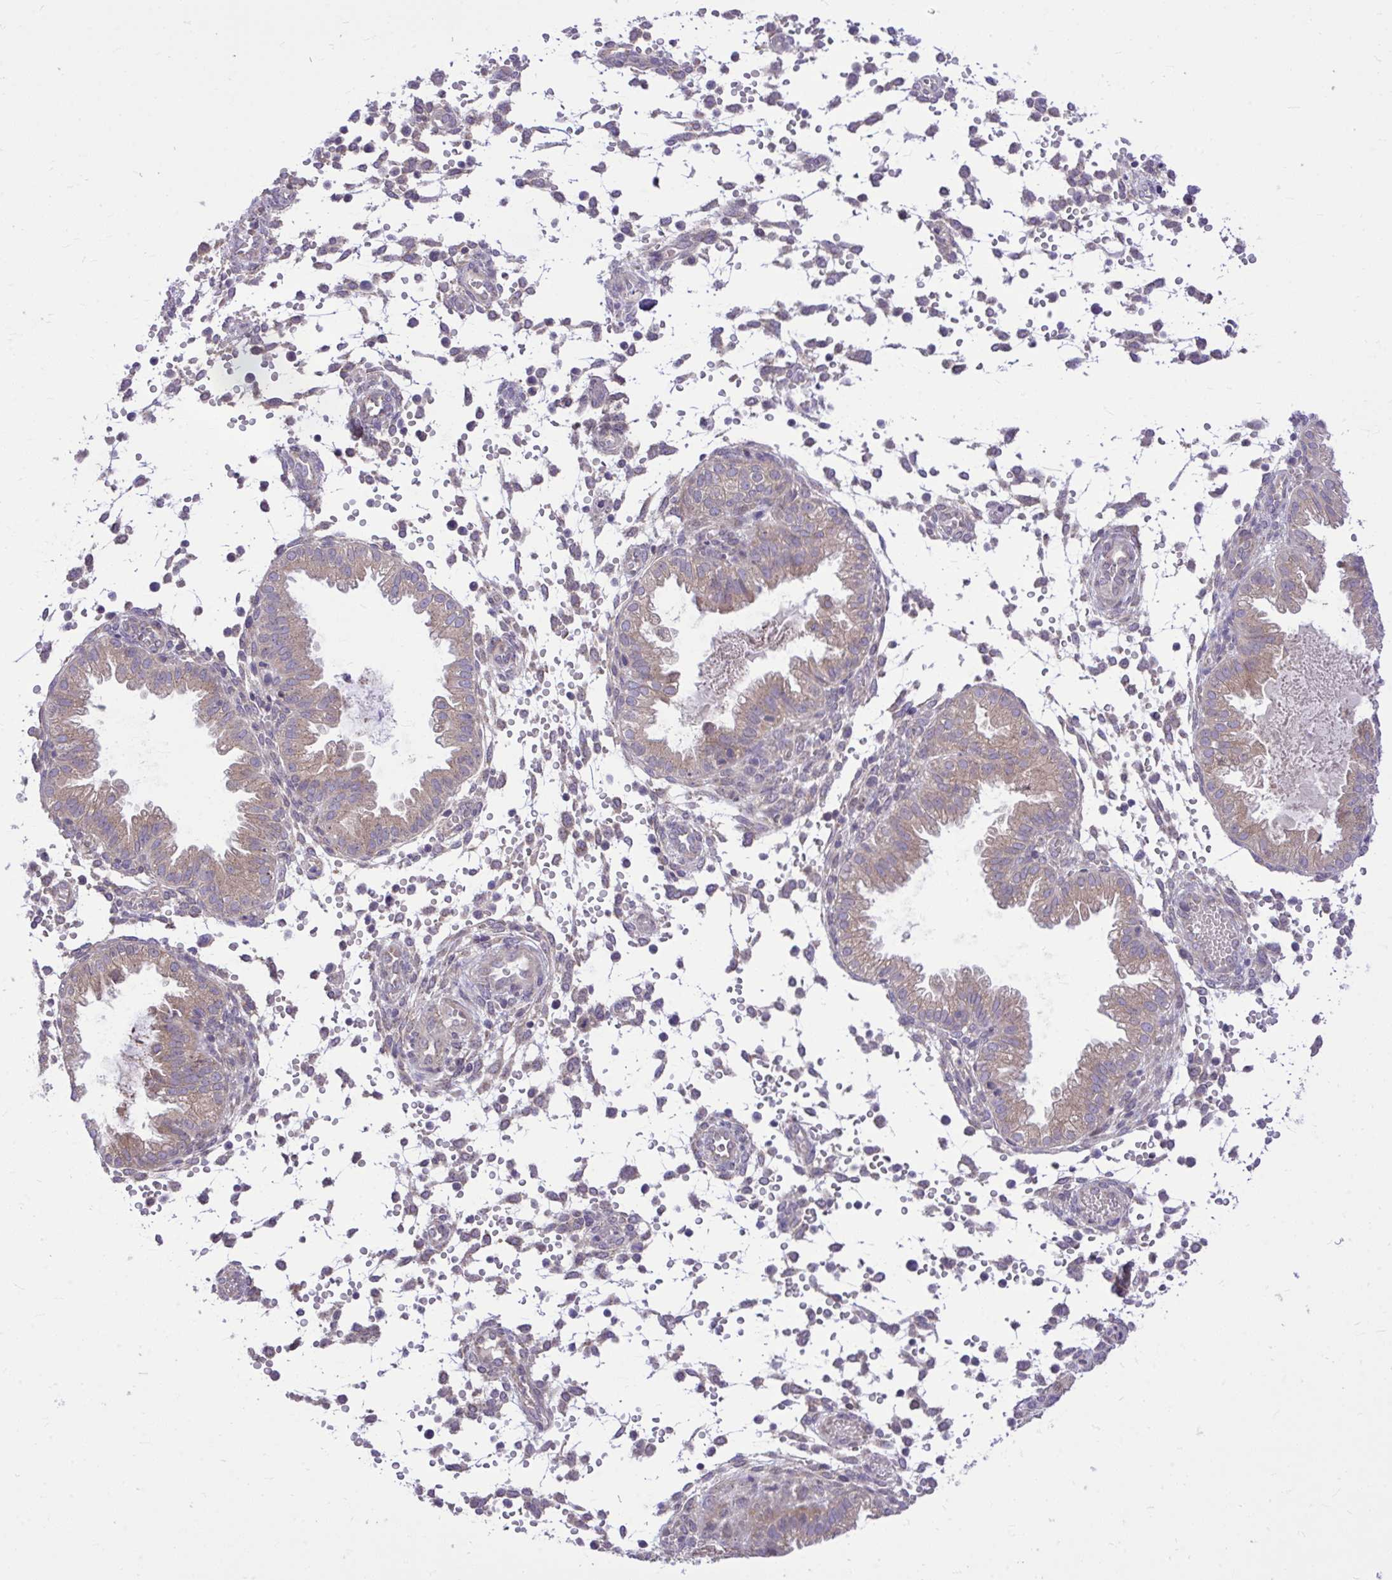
{"staining": {"intensity": "weak", "quantity": "<25%", "location": "cytoplasmic/membranous"}, "tissue": "endometrium", "cell_type": "Cells in endometrial stroma", "image_type": "normal", "snomed": [{"axis": "morphology", "description": "Normal tissue, NOS"}, {"axis": "topography", "description": "Endometrium"}], "caption": "IHC of benign human endometrium reveals no staining in cells in endometrial stroma.", "gene": "CEACAM18", "patient": {"sex": "female", "age": 33}}